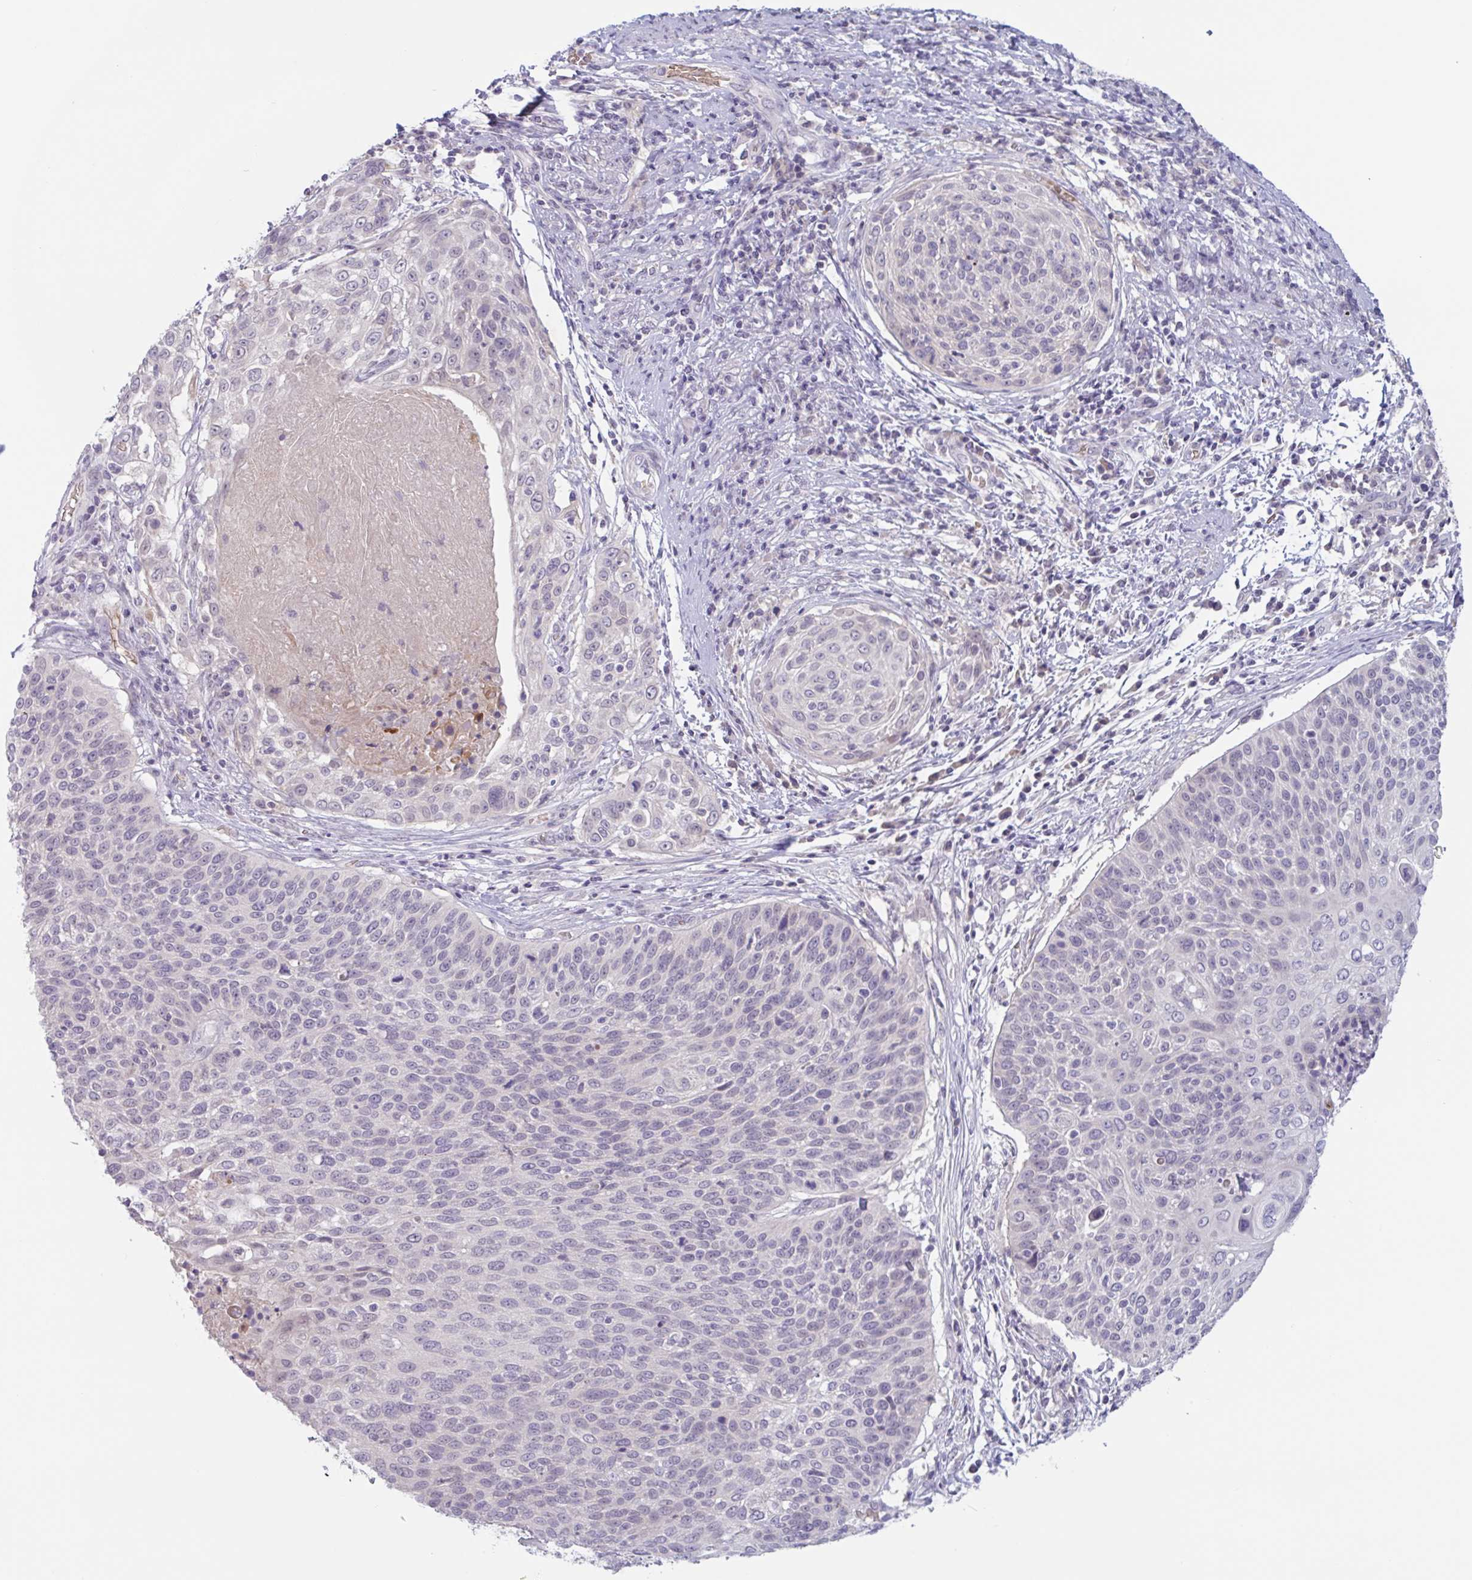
{"staining": {"intensity": "negative", "quantity": "none", "location": "none"}, "tissue": "cervical cancer", "cell_type": "Tumor cells", "image_type": "cancer", "snomed": [{"axis": "morphology", "description": "Squamous cell carcinoma, NOS"}, {"axis": "topography", "description": "Cervix"}], "caption": "Immunohistochemistry (IHC) of cervical cancer demonstrates no staining in tumor cells.", "gene": "RHAG", "patient": {"sex": "female", "age": 31}}